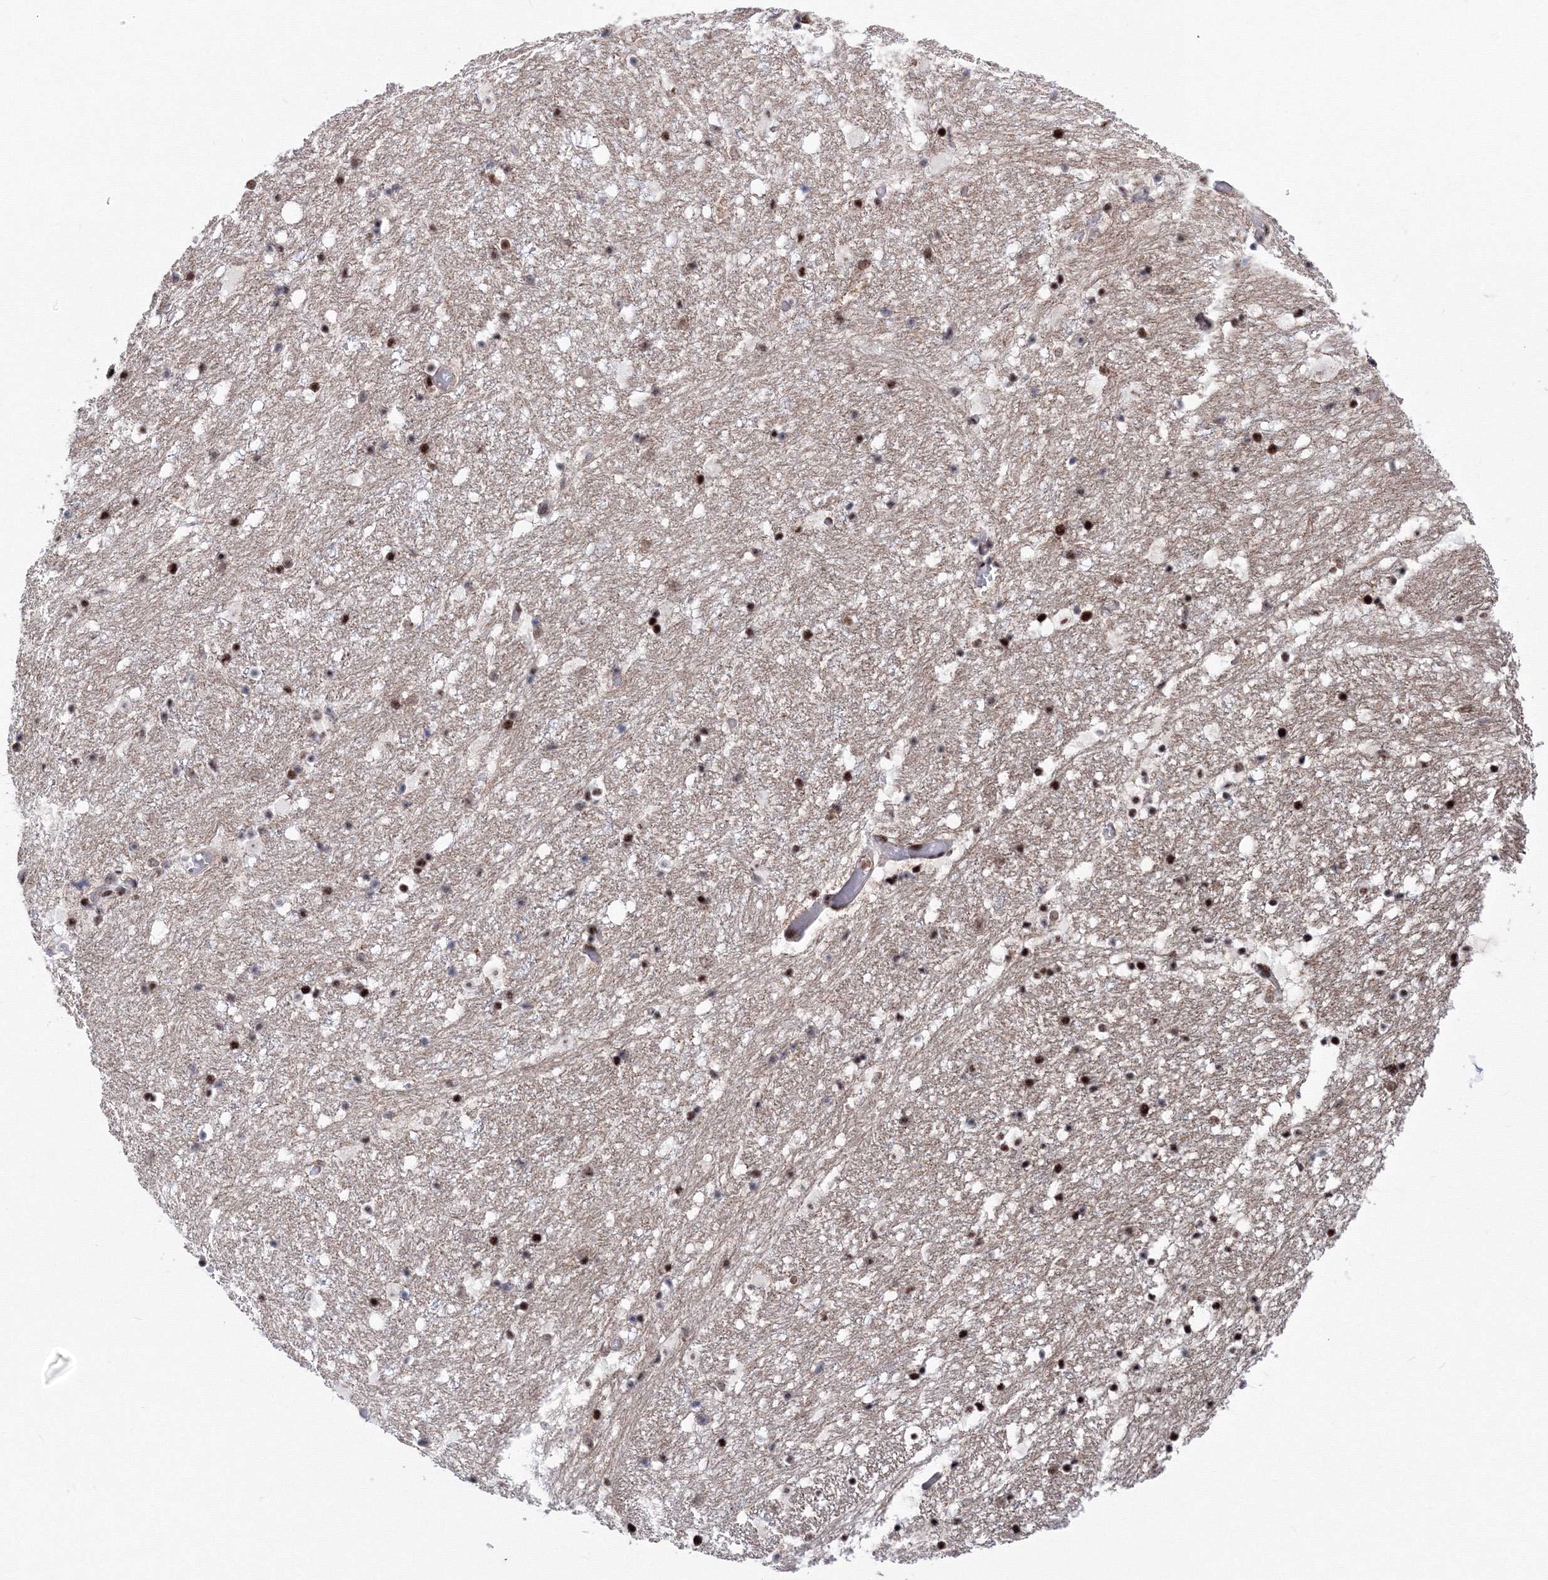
{"staining": {"intensity": "strong", "quantity": "<25%", "location": "nuclear"}, "tissue": "hippocampus", "cell_type": "Glial cells", "image_type": "normal", "snomed": [{"axis": "morphology", "description": "Normal tissue, NOS"}, {"axis": "topography", "description": "Hippocampus"}], "caption": "A histopathology image of human hippocampus stained for a protein exhibits strong nuclear brown staining in glial cells.", "gene": "TATDN2", "patient": {"sex": "female", "age": 52}}